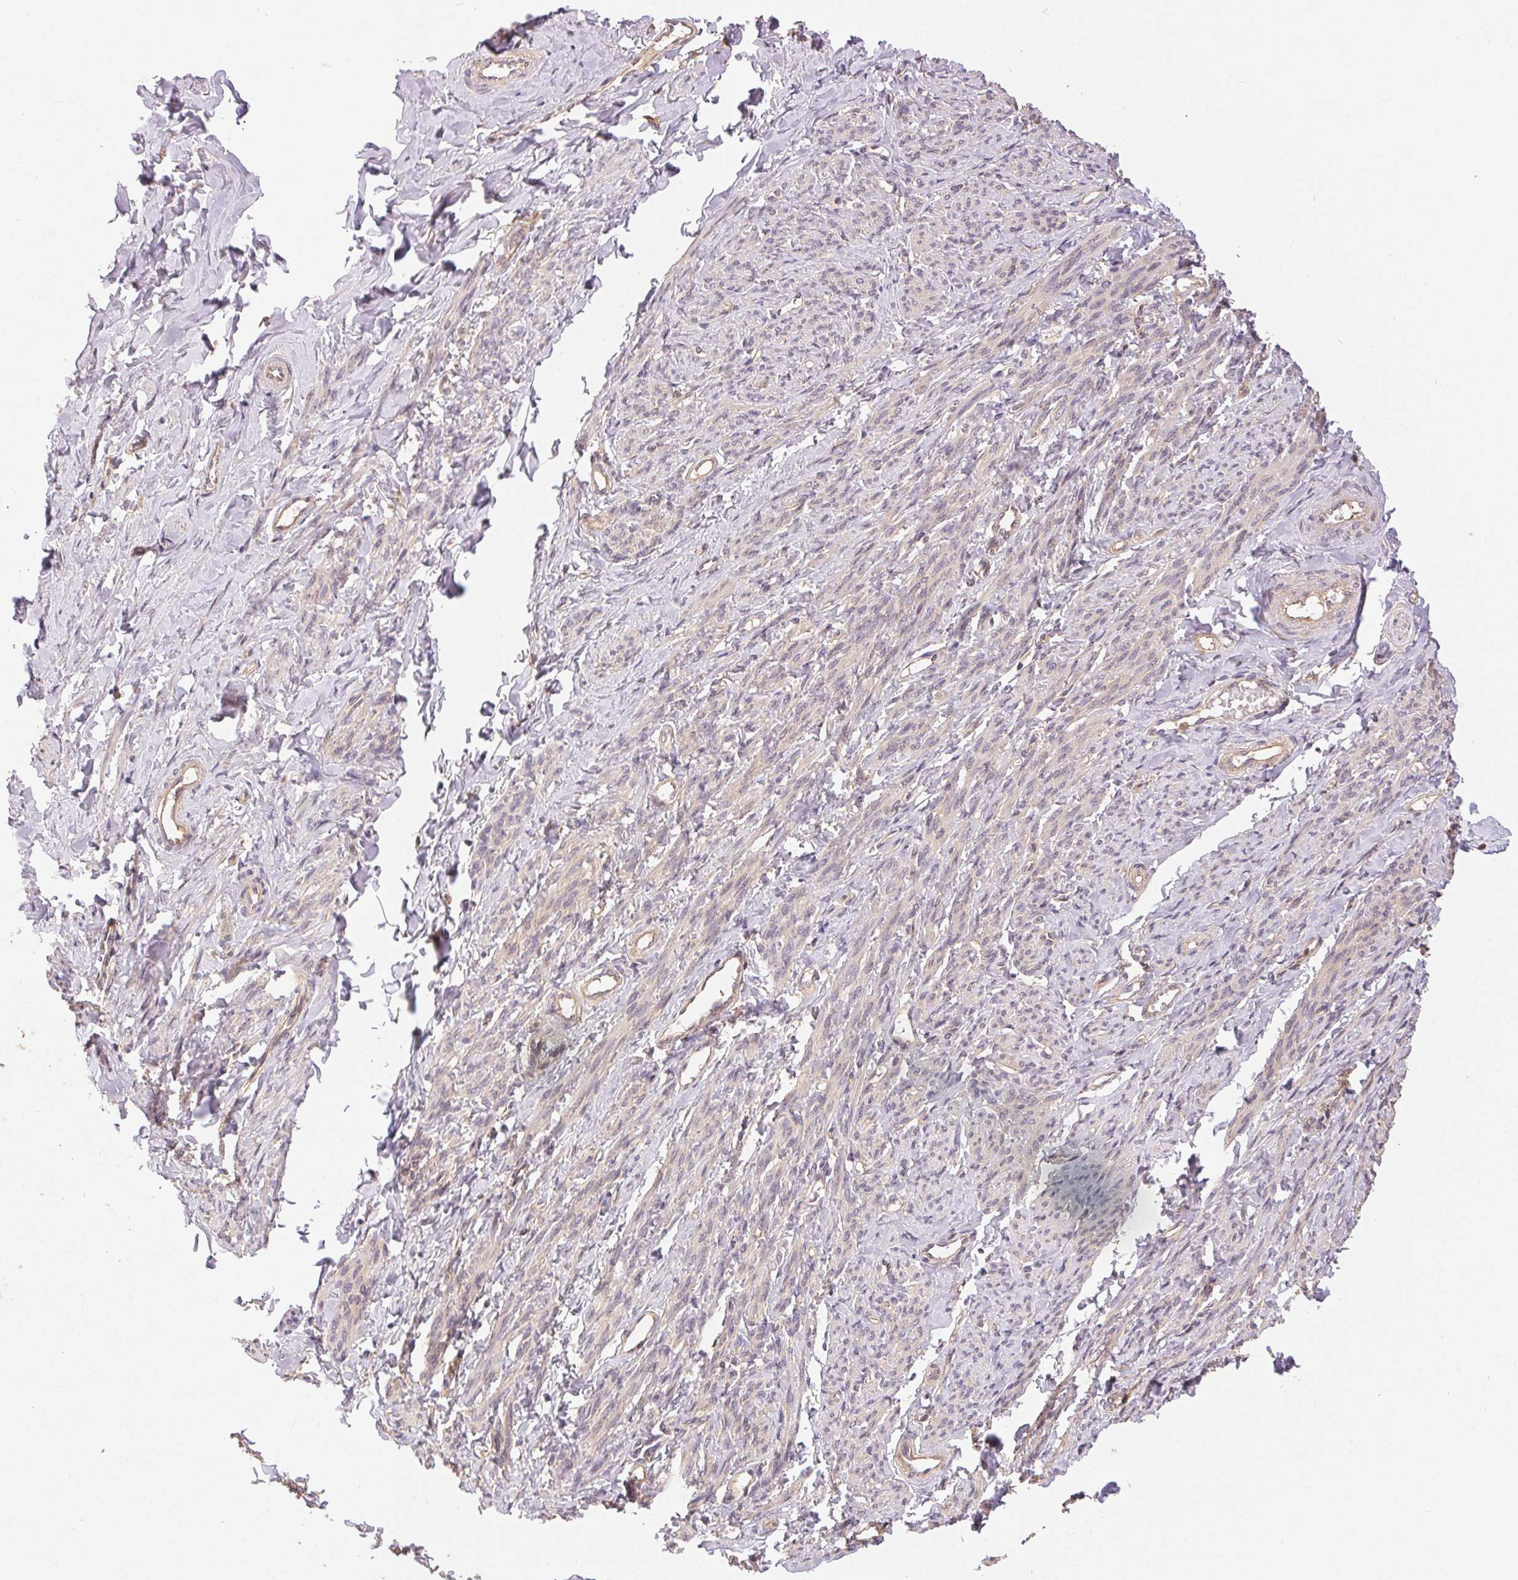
{"staining": {"intensity": "negative", "quantity": "none", "location": "none"}, "tissue": "smooth muscle", "cell_type": "Smooth muscle cells", "image_type": "normal", "snomed": [{"axis": "morphology", "description": "Normal tissue, NOS"}, {"axis": "topography", "description": "Smooth muscle"}], "caption": "The image exhibits no significant expression in smooth muscle cells of smooth muscle. (Brightfield microscopy of DAB (3,3'-diaminobenzidine) immunohistochemistry at high magnification).", "gene": "GDI1", "patient": {"sex": "female", "age": 65}}